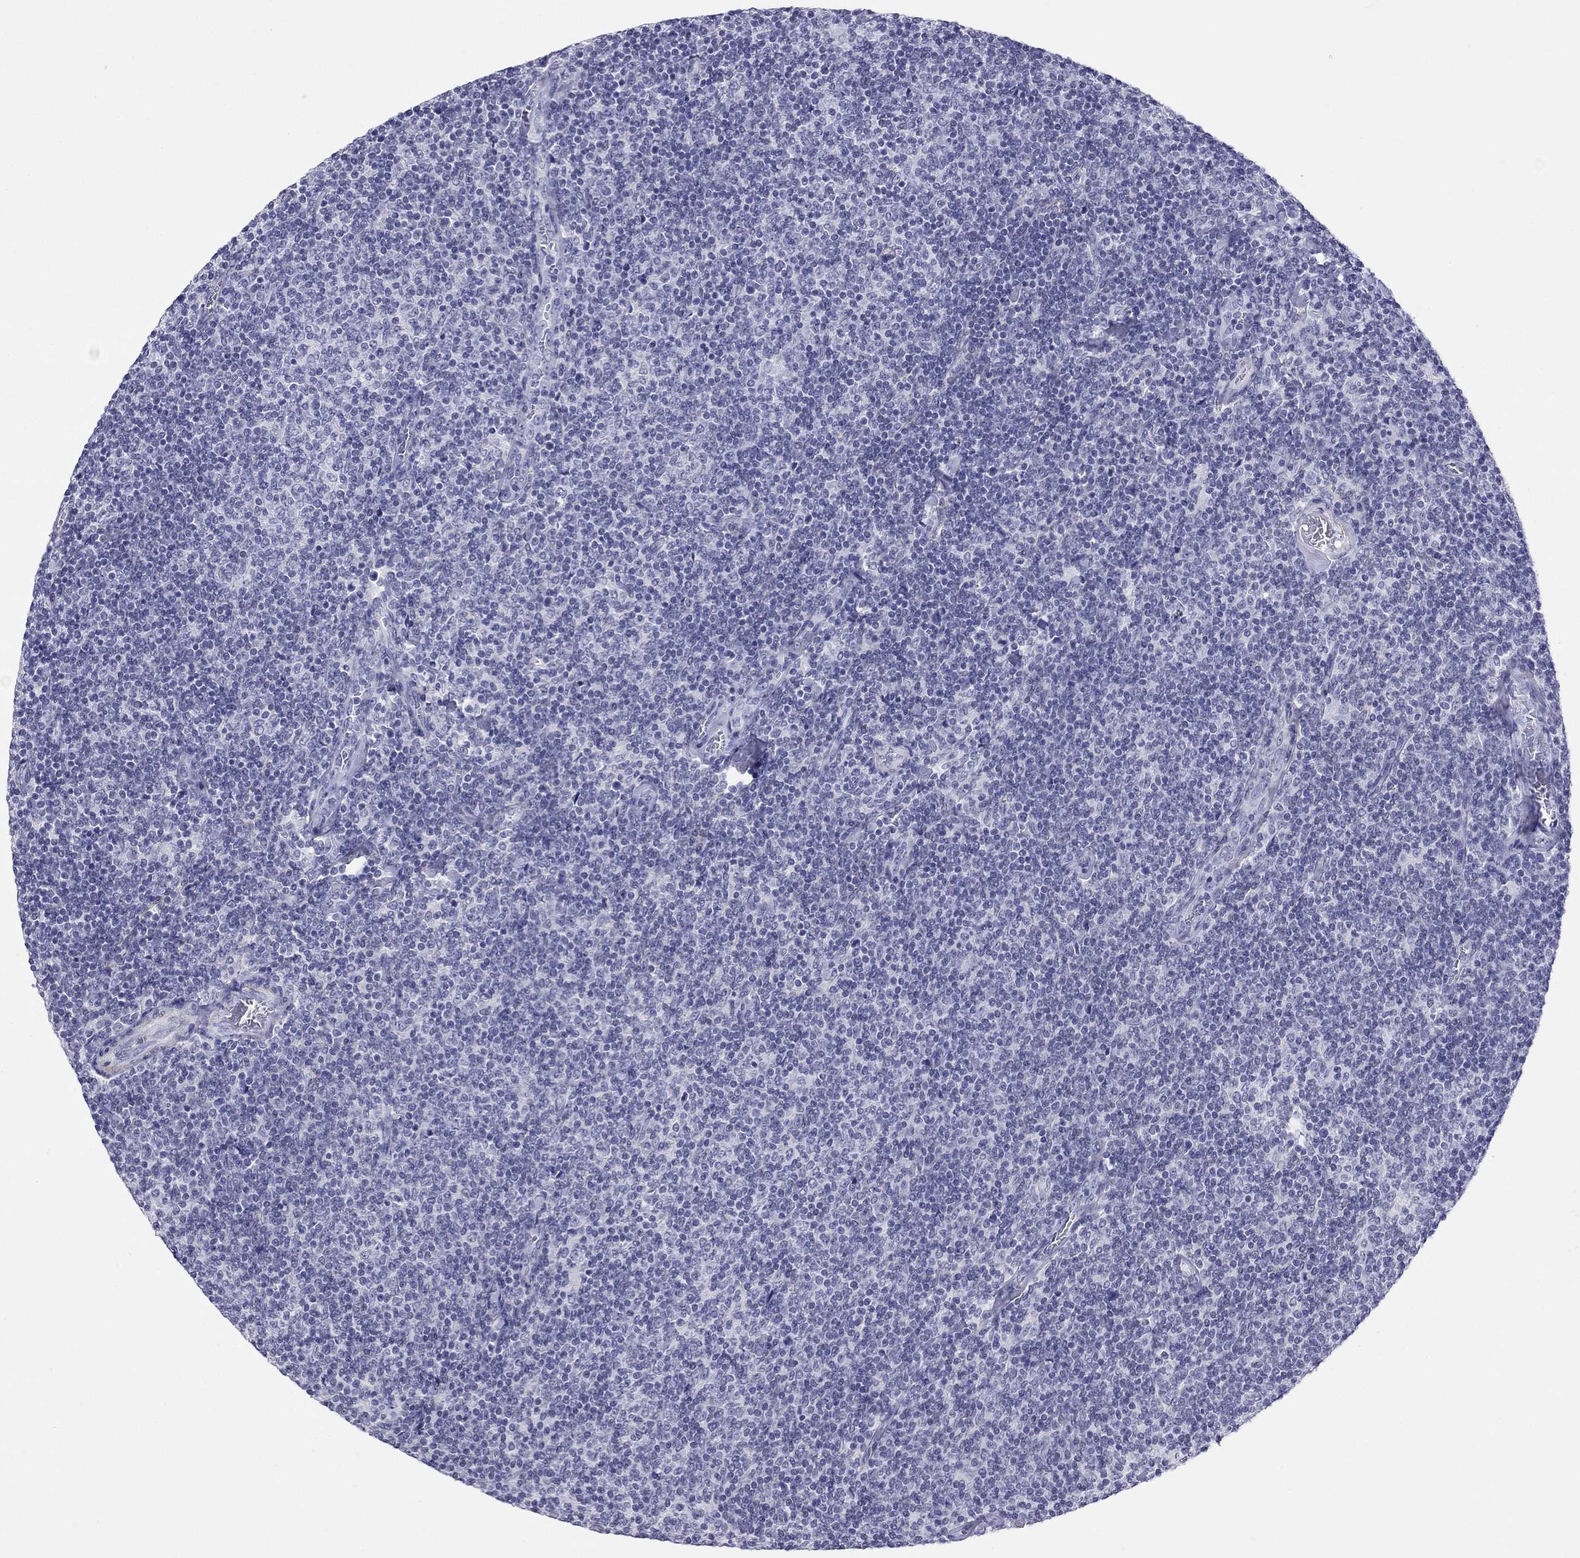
{"staining": {"intensity": "negative", "quantity": "none", "location": "none"}, "tissue": "lymphoma", "cell_type": "Tumor cells", "image_type": "cancer", "snomed": [{"axis": "morphology", "description": "Malignant lymphoma, non-Hodgkin's type, Low grade"}, {"axis": "topography", "description": "Lymph node"}], "caption": "DAB immunohistochemical staining of human malignant lymphoma, non-Hodgkin's type (low-grade) reveals no significant staining in tumor cells. Brightfield microscopy of immunohistochemistry stained with DAB (3,3'-diaminobenzidine) (brown) and hematoxylin (blue), captured at high magnification.", "gene": "MYMX", "patient": {"sex": "male", "age": 52}}